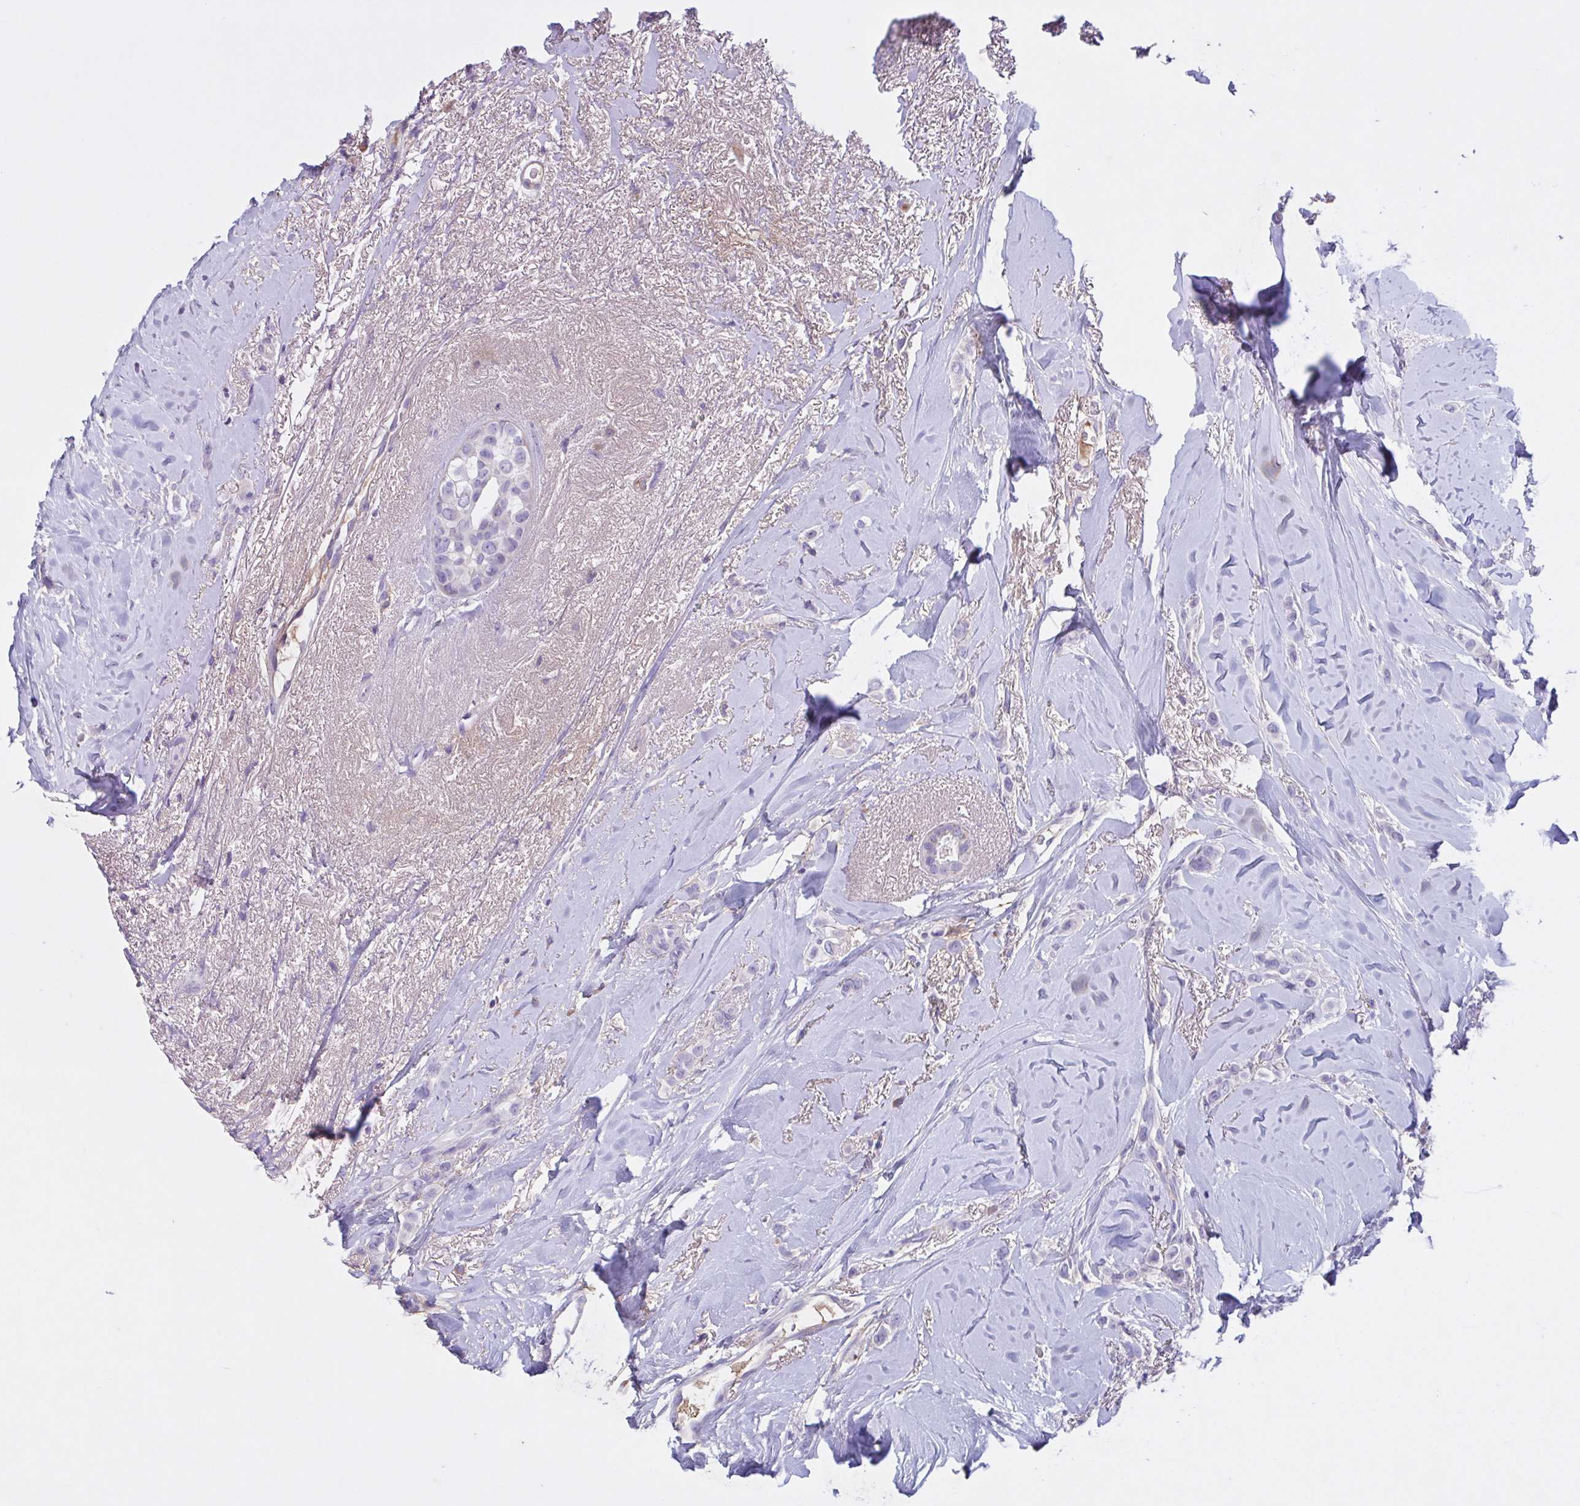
{"staining": {"intensity": "negative", "quantity": "none", "location": "none"}, "tissue": "breast cancer", "cell_type": "Tumor cells", "image_type": "cancer", "snomed": [{"axis": "morphology", "description": "Lobular carcinoma"}, {"axis": "topography", "description": "Breast"}], "caption": "Breast cancer (lobular carcinoma) stained for a protein using immunohistochemistry shows no positivity tumor cells.", "gene": "F13B", "patient": {"sex": "female", "age": 66}}